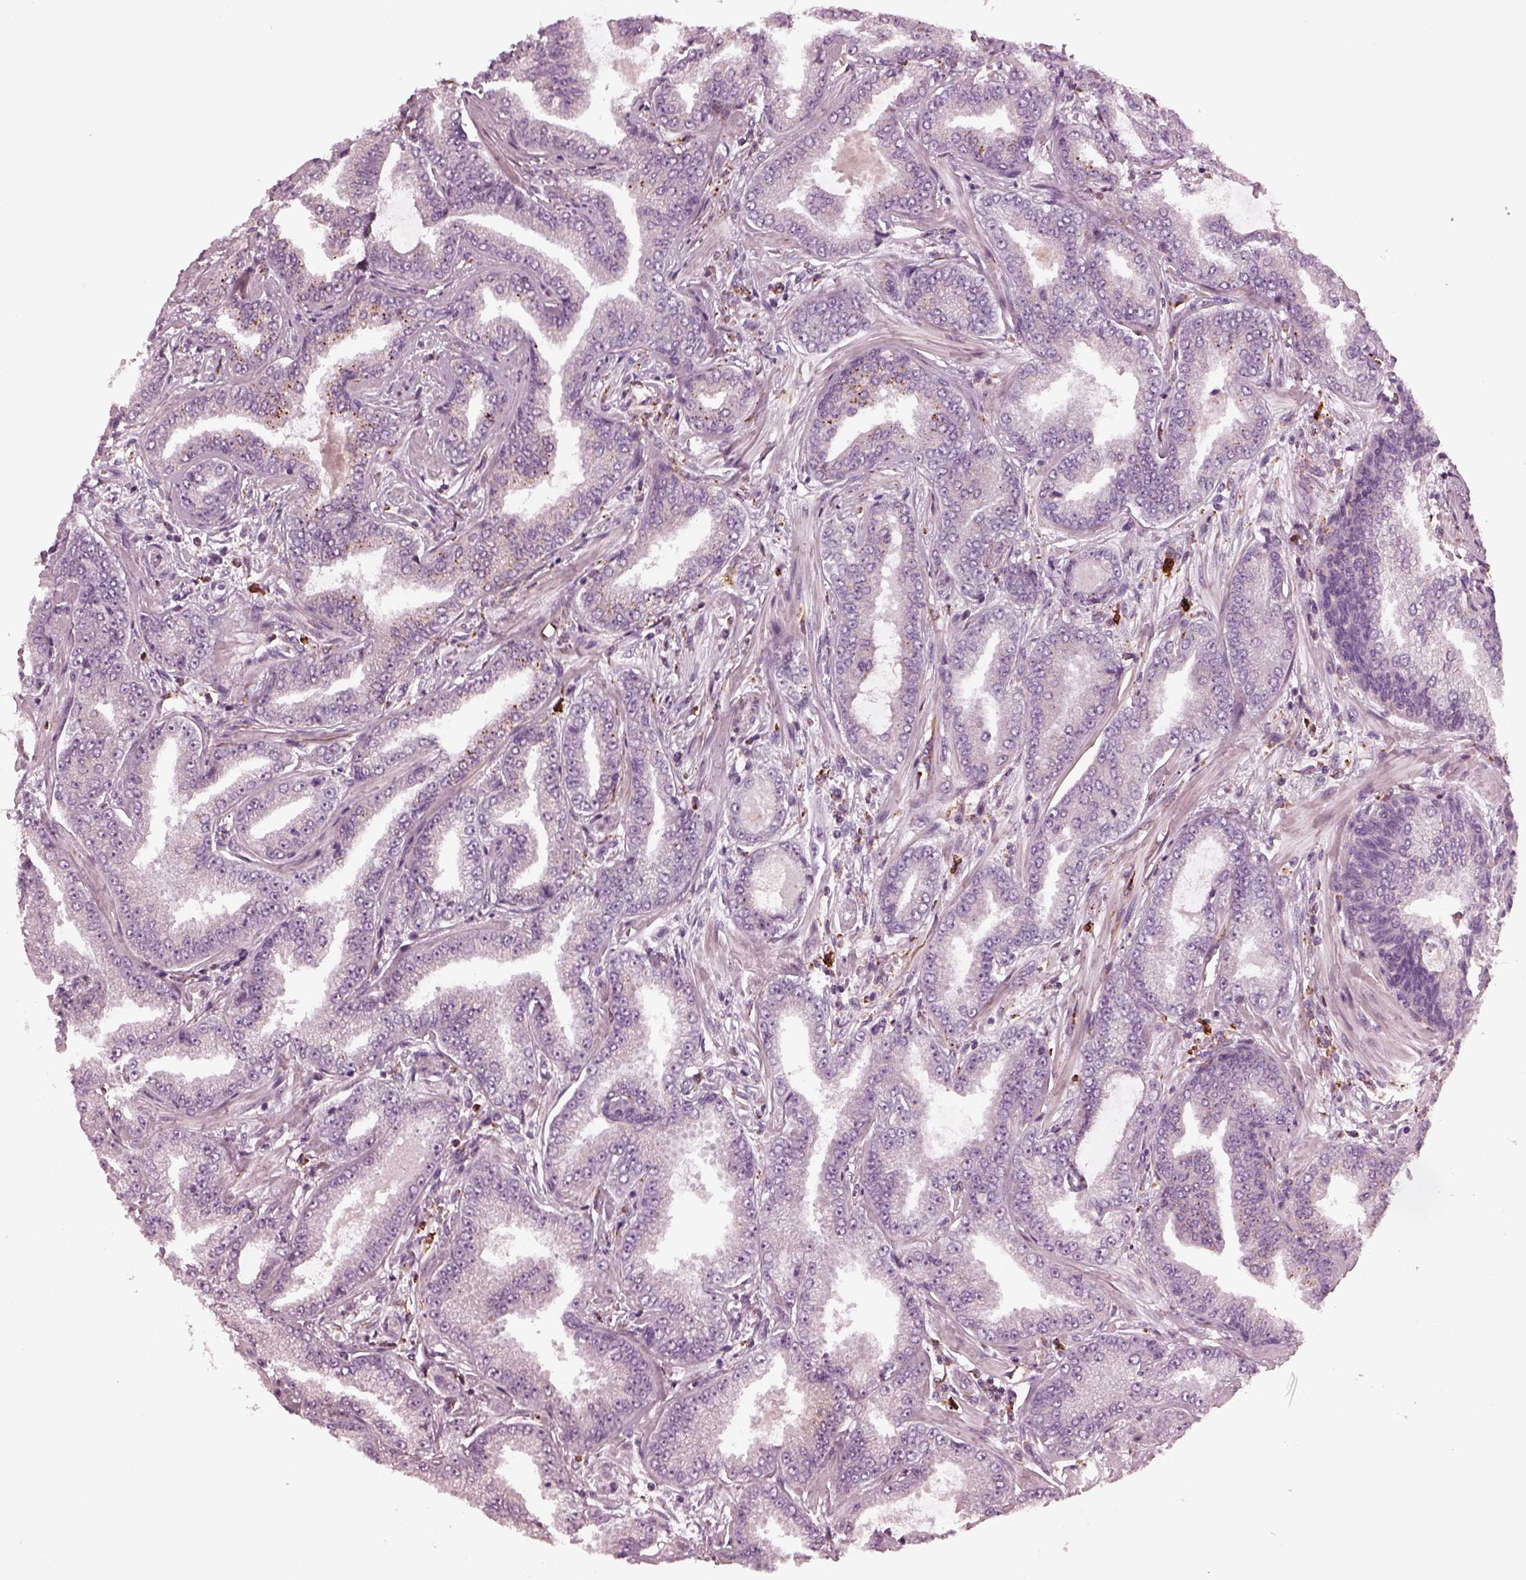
{"staining": {"intensity": "negative", "quantity": "none", "location": "none"}, "tissue": "prostate cancer", "cell_type": "Tumor cells", "image_type": "cancer", "snomed": [{"axis": "morphology", "description": "Adenocarcinoma, Low grade"}, {"axis": "topography", "description": "Prostate"}], "caption": "Protein analysis of prostate adenocarcinoma (low-grade) reveals no significant positivity in tumor cells.", "gene": "SLAMF8", "patient": {"sex": "male", "age": 55}}